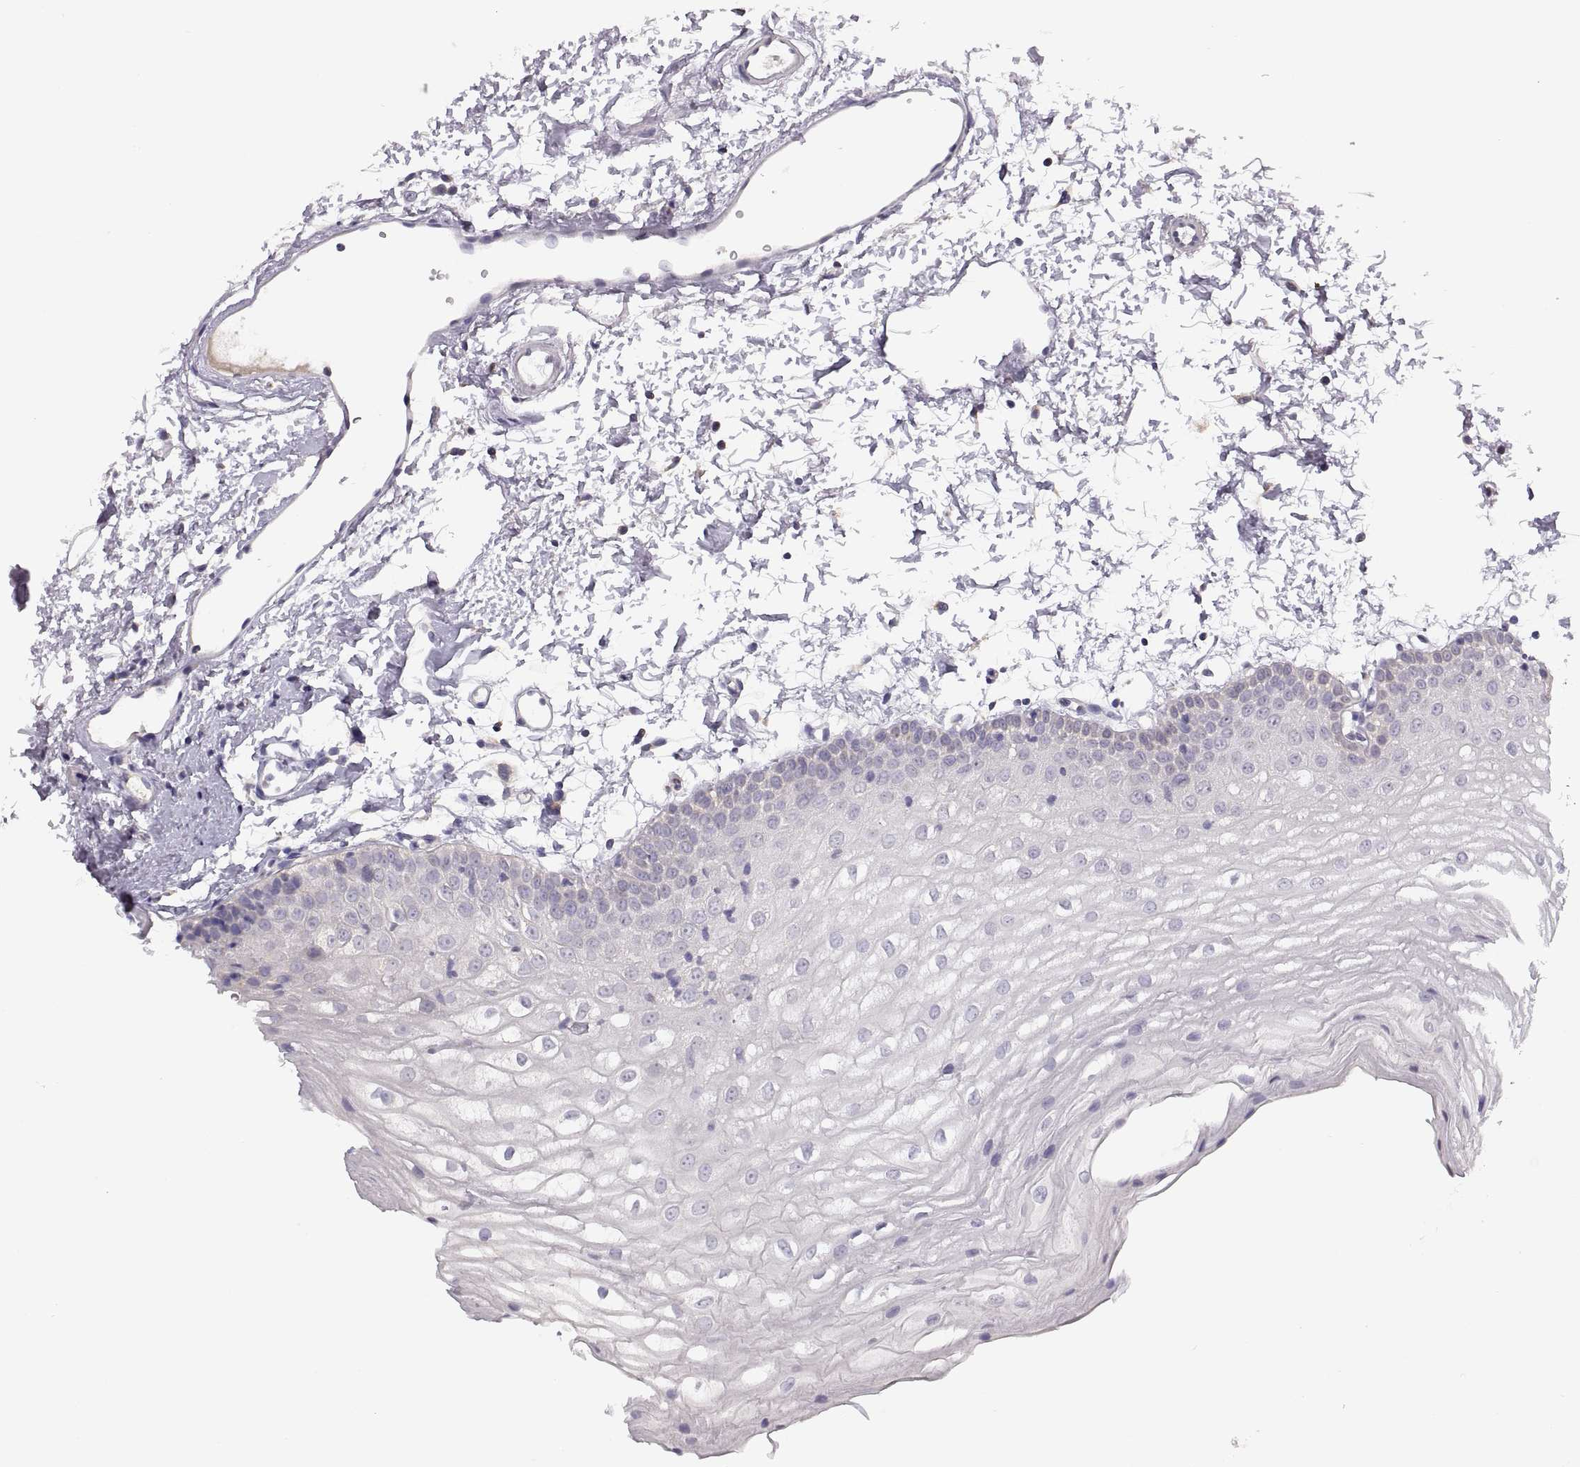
{"staining": {"intensity": "negative", "quantity": "none", "location": "none"}, "tissue": "oral mucosa", "cell_type": "Squamous epithelial cells", "image_type": "normal", "snomed": [{"axis": "morphology", "description": "Normal tissue, NOS"}, {"axis": "topography", "description": "Oral tissue"}], "caption": "DAB (3,3'-diaminobenzidine) immunohistochemical staining of unremarkable human oral mucosa displays no significant positivity in squamous epithelial cells. (Brightfield microscopy of DAB (3,3'-diaminobenzidine) immunohistochemistry (IHC) at high magnification).", "gene": "ACSBG2", "patient": {"sex": "male", "age": 72}}